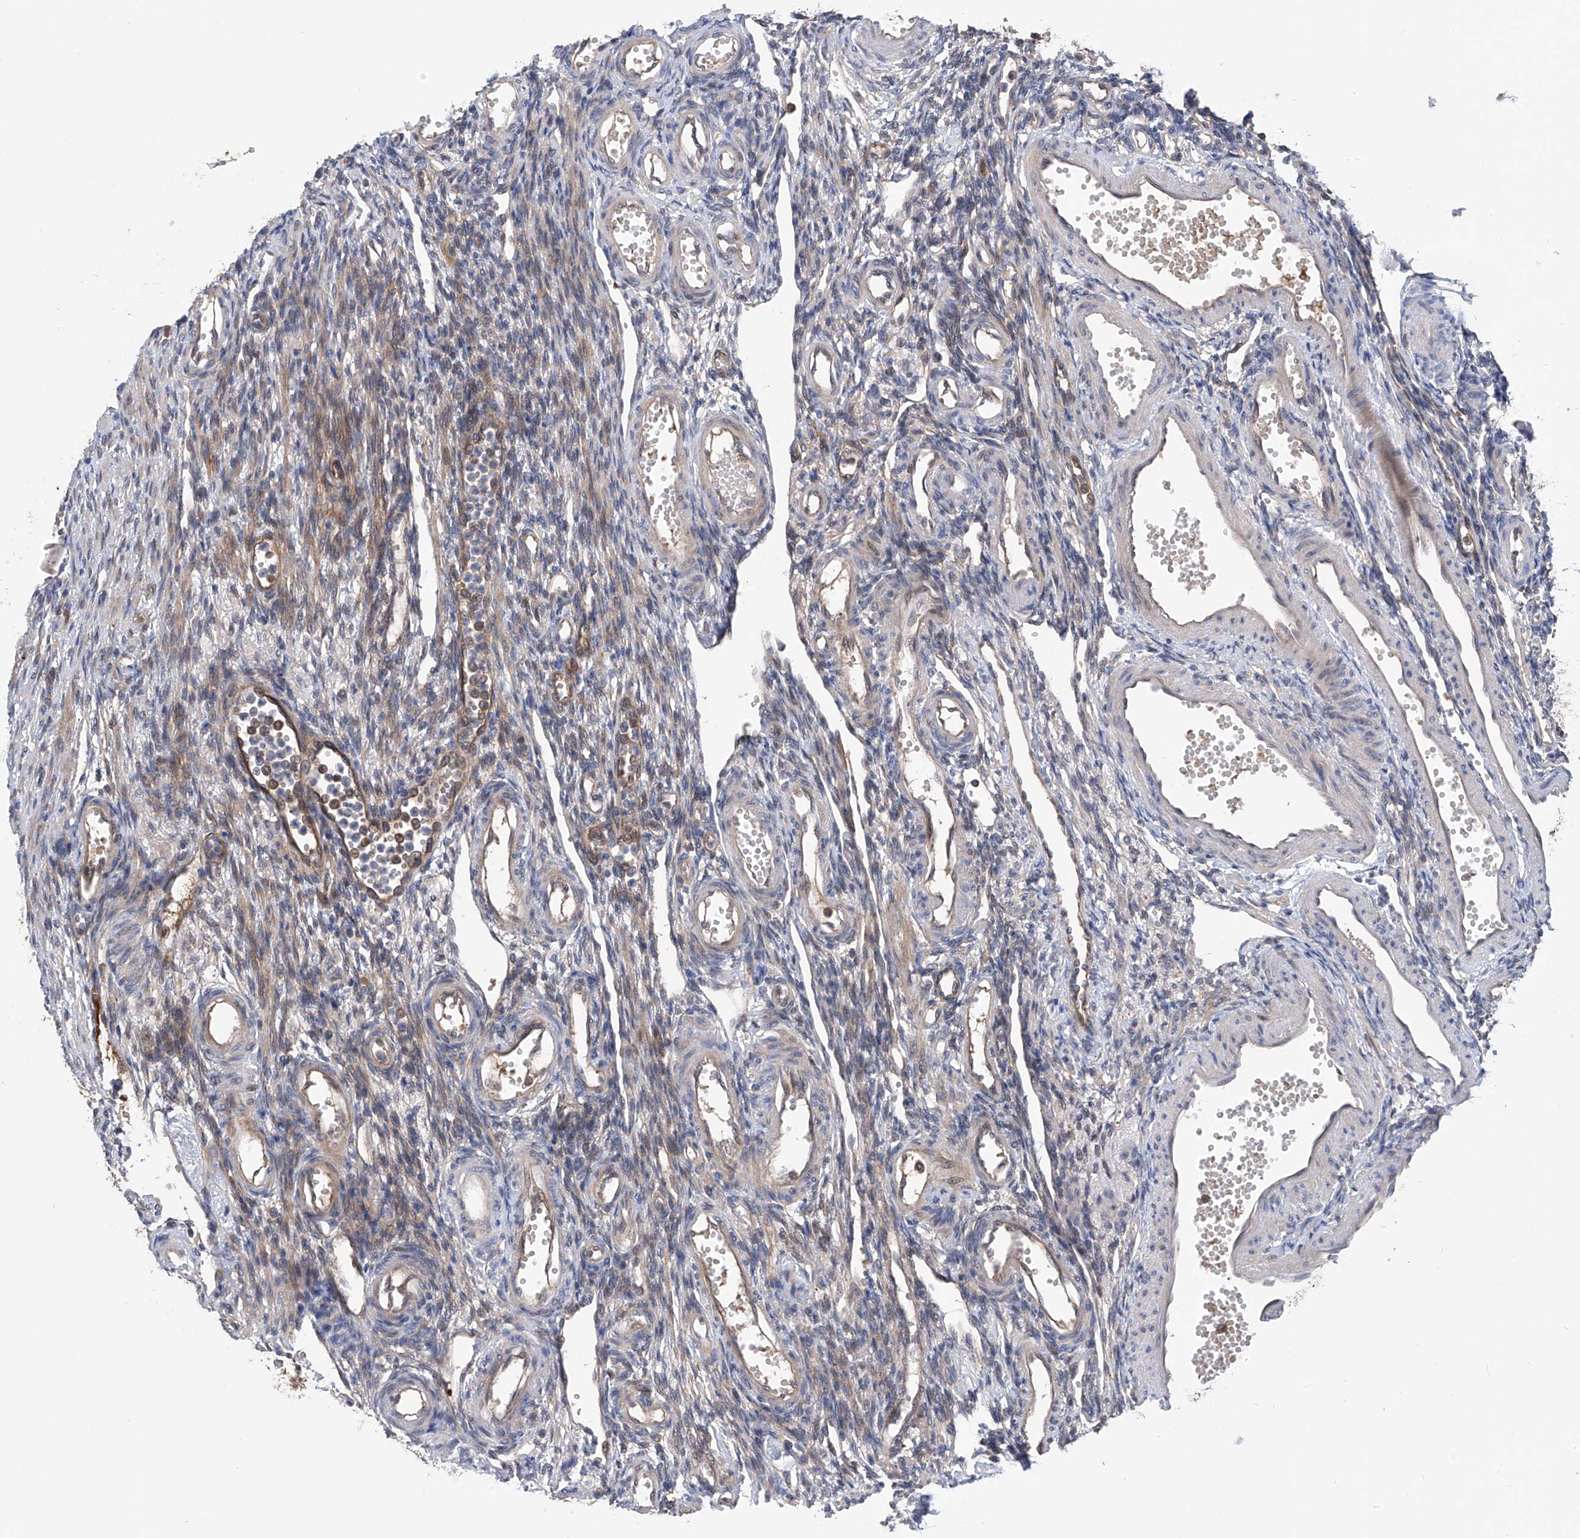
{"staining": {"intensity": "weak", "quantity": "<25%", "location": "cytoplasmic/membranous"}, "tissue": "ovary", "cell_type": "Ovarian stroma cells", "image_type": "normal", "snomed": [{"axis": "morphology", "description": "Normal tissue, NOS"}, {"axis": "morphology", "description": "Cyst, NOS"}, {"axis": "topography", "description": "Ovary"}], "caption": "A micrograph of ovary stained for a protein shows no brown staining in ovarian stroma cells. (Stains: DAB immunohistochemistry (IHC) with hematoxylin counter stain, Microscopy: brightfield microscopy at high magnification).", "gene": "NUDT17", "patient": {"sex": "female", "age": 33}}